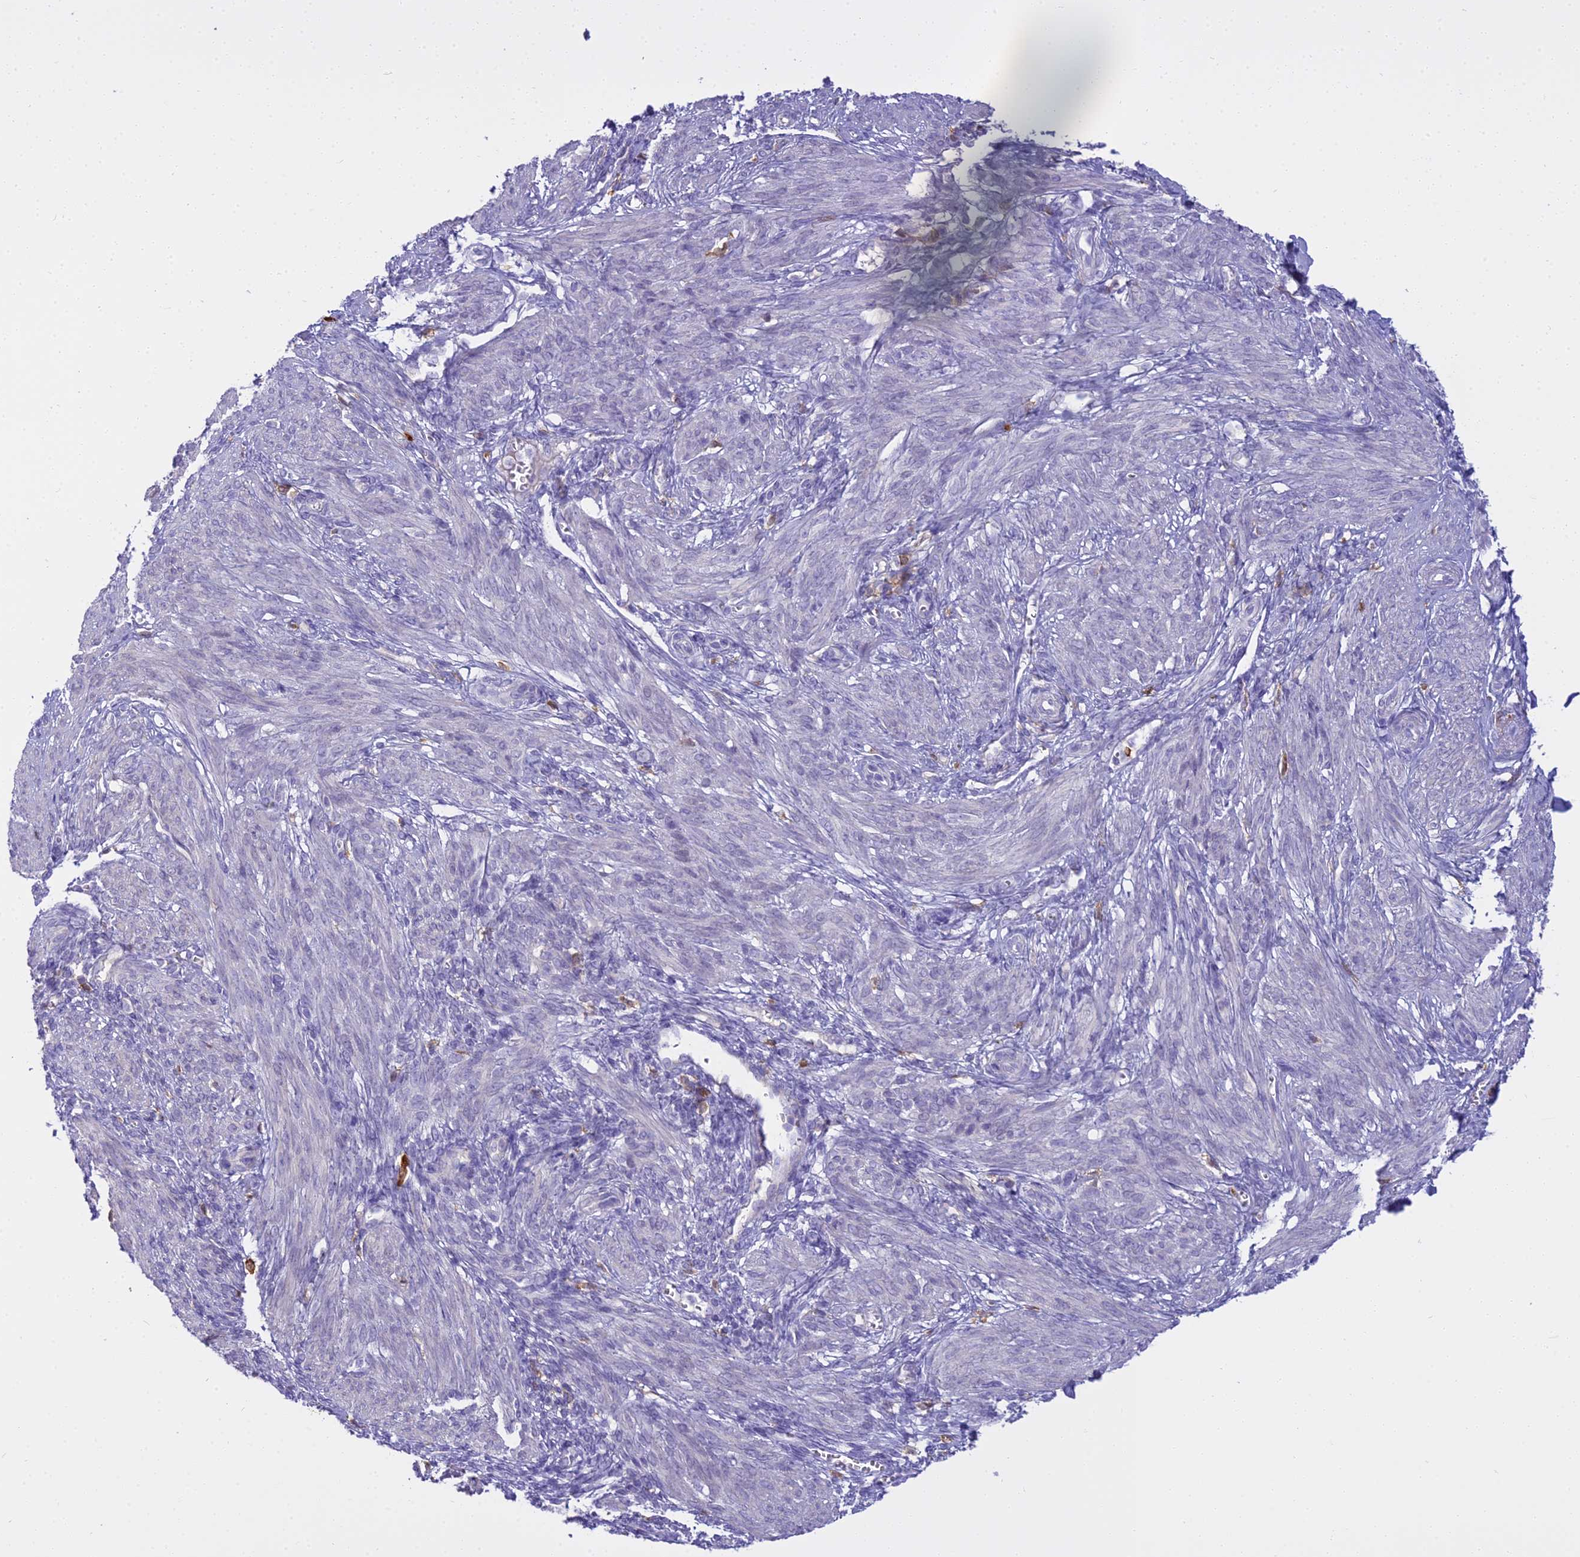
{"staining": {"intensity": "negative", "quantity": "none", "location": "none"}, "tissue": "smooth muscle", "cell_type": "Smooth muscle cells", "image_type": "normal", "snomed": [{"axis": "morphology", "description": "Normal tissue, NOS"}, {"axis": "topography", "description": "Smooth muscle"}], "caption": "The photomicrograph demonstrates no staining of smooth muscle cells in unremarkable smooth muscle.", "gene": "BLNK", "patient": {"sex": "female", "age": 39}}